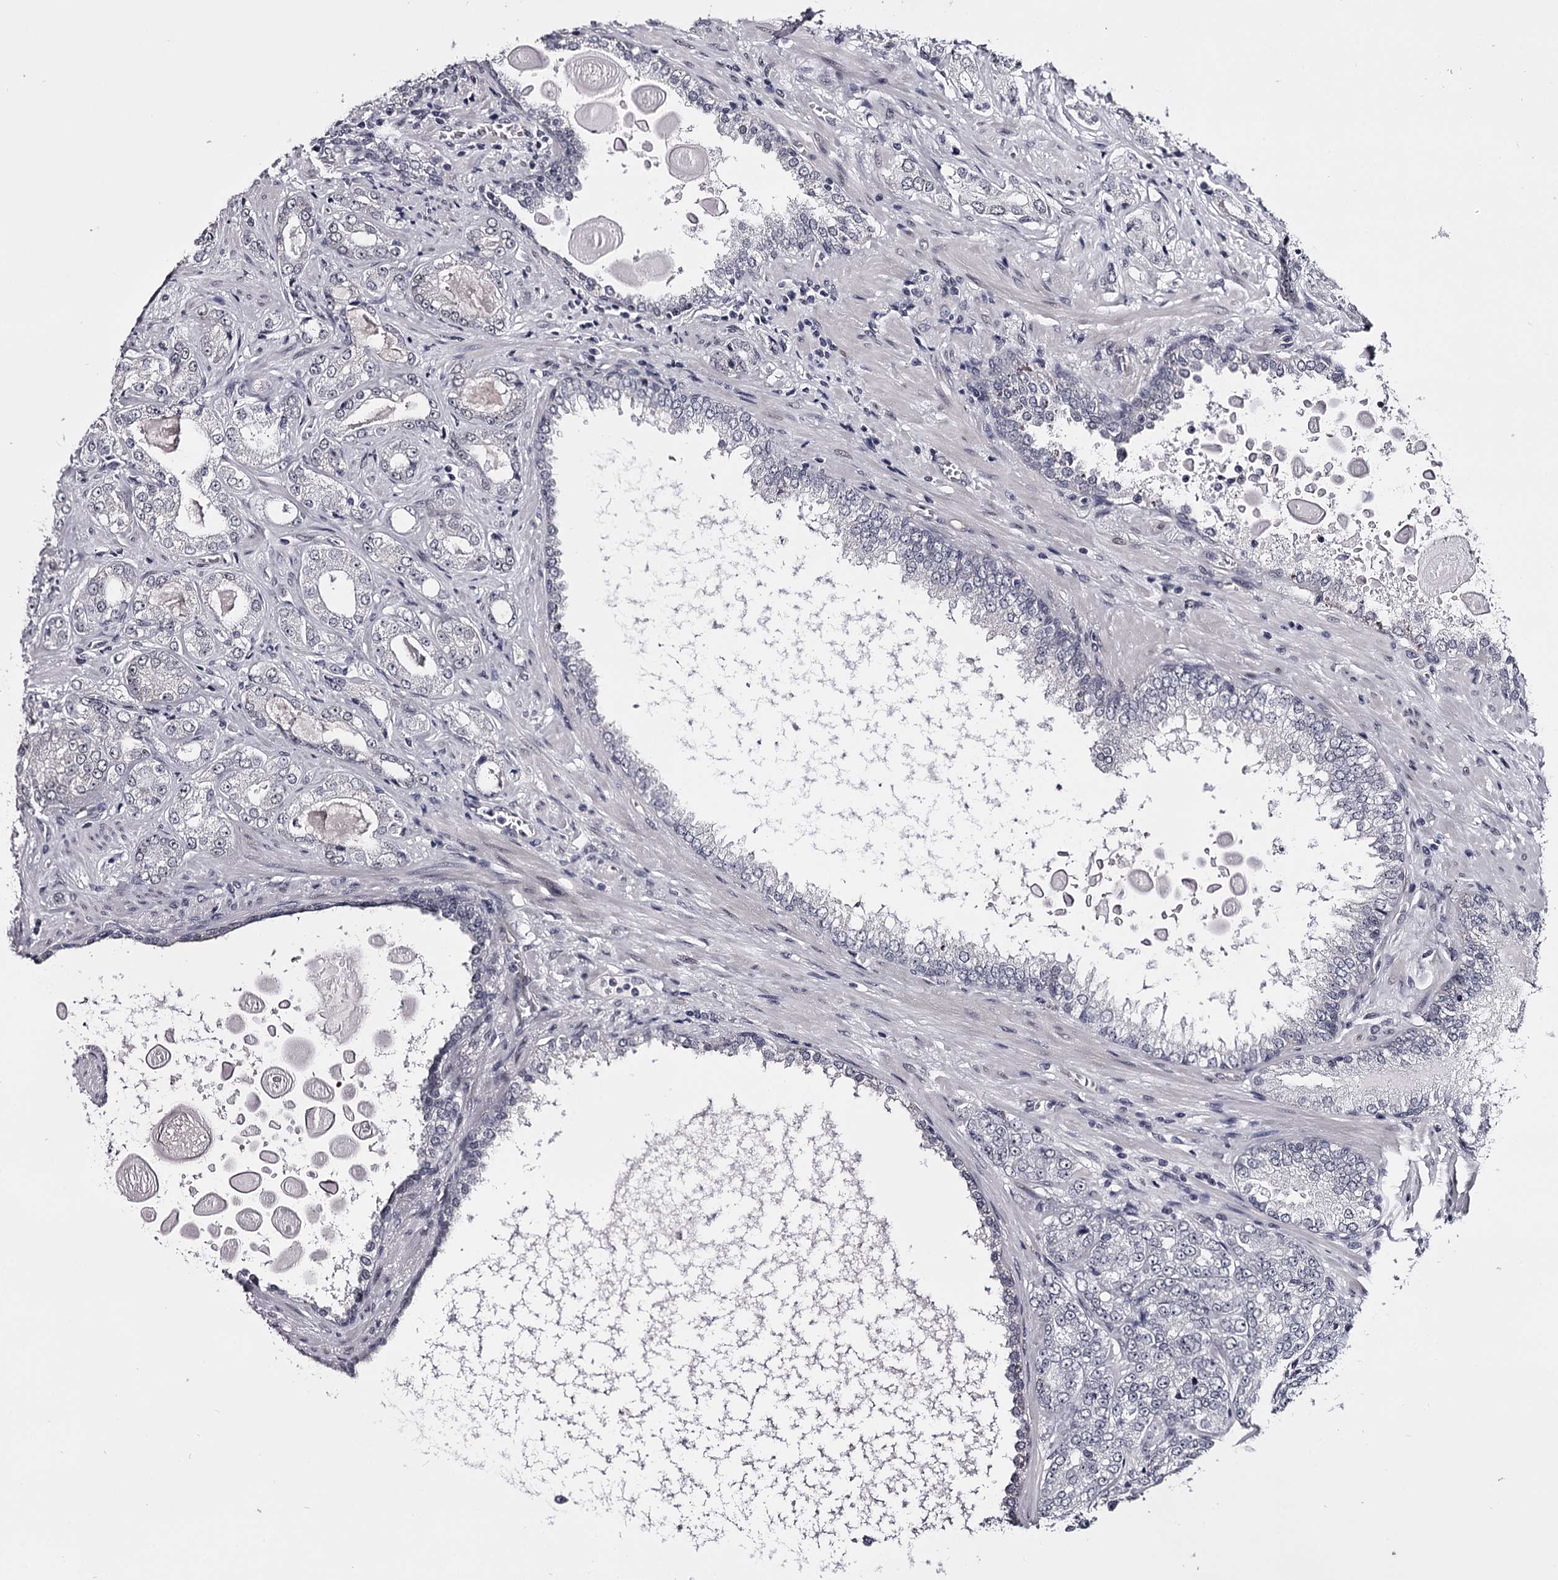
{"staining": {"intensity": "negative", "quantity": "none", "location": "none"}, "tissue": "prostate cancer", "cell_type": "Tumor cells", "image_type": "cancer", "snomed": [{"axis": "morphology", "description": "Normal tissue, NOS"}, {"axis": "morphology", "description": "Adenocarcinoma, High grade"}, {"axis": "topography", "description": "Prostate"}], "caption": "Immunohistochemistry micrograph of neoplastic tissue: human prostate cancer stained with DAB (3,3'-diaminobenzidine) reveals no significant protein staining in tumor cells.", "gene": "OVOL2", "patient": {"sex": "male", "age": 83}}